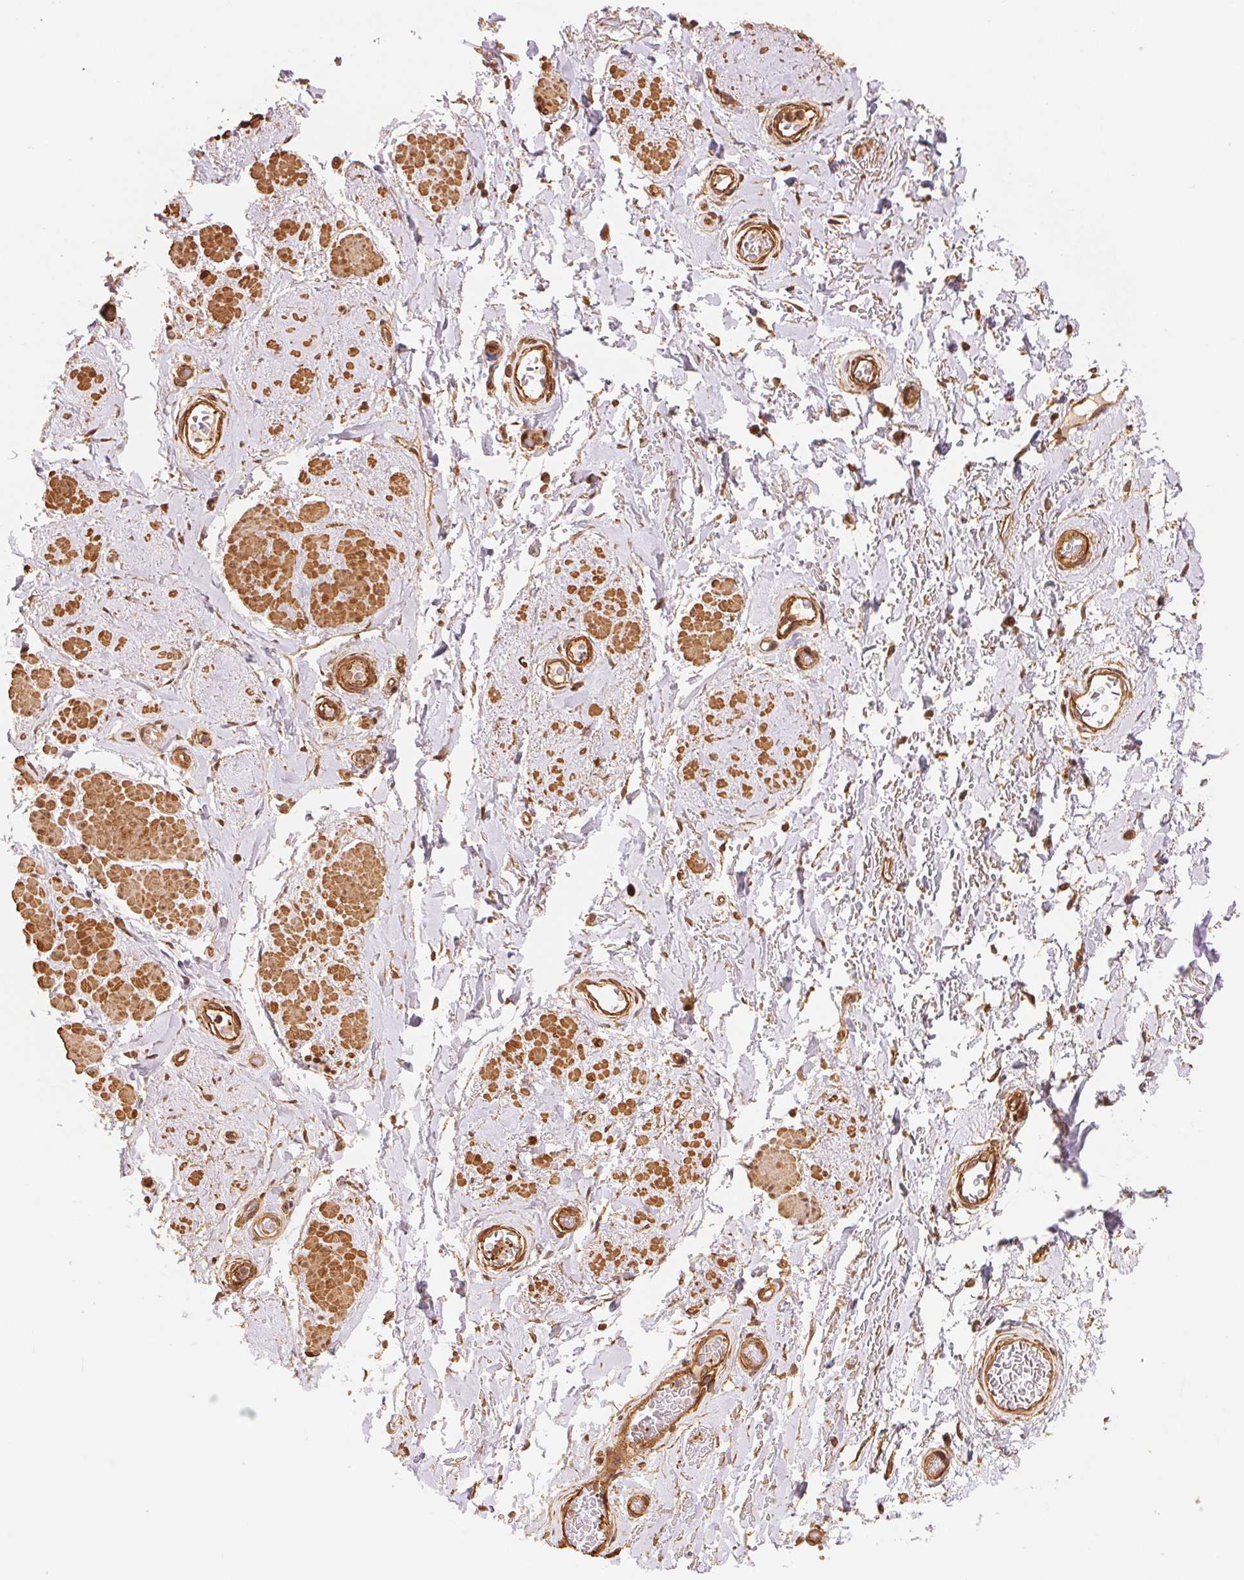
{"staining": {"intensity": "negative", "quantity": "none", "location": "none"}, "tissue": "adipose tissue", "cell_type": "Adipocytes", "image_type": "normal", "snomed": [{"axis": "morphology", "description": "Normal tissue, NOS"}, {"axis": "topography", "description": "Anal"}, {"axis": "topography", "description": "Peripheral nerve tissue"}], "caption": "Immunohistochemistry (IHC) micrograph of benign adipose tissue: human adipose tissue stained with DAB (3,3'-diaminobenzidine) displays no significant protein staining in adipocytes.", "gene": "TNIP2", "patient": {"sex": "male", "age": 53}}